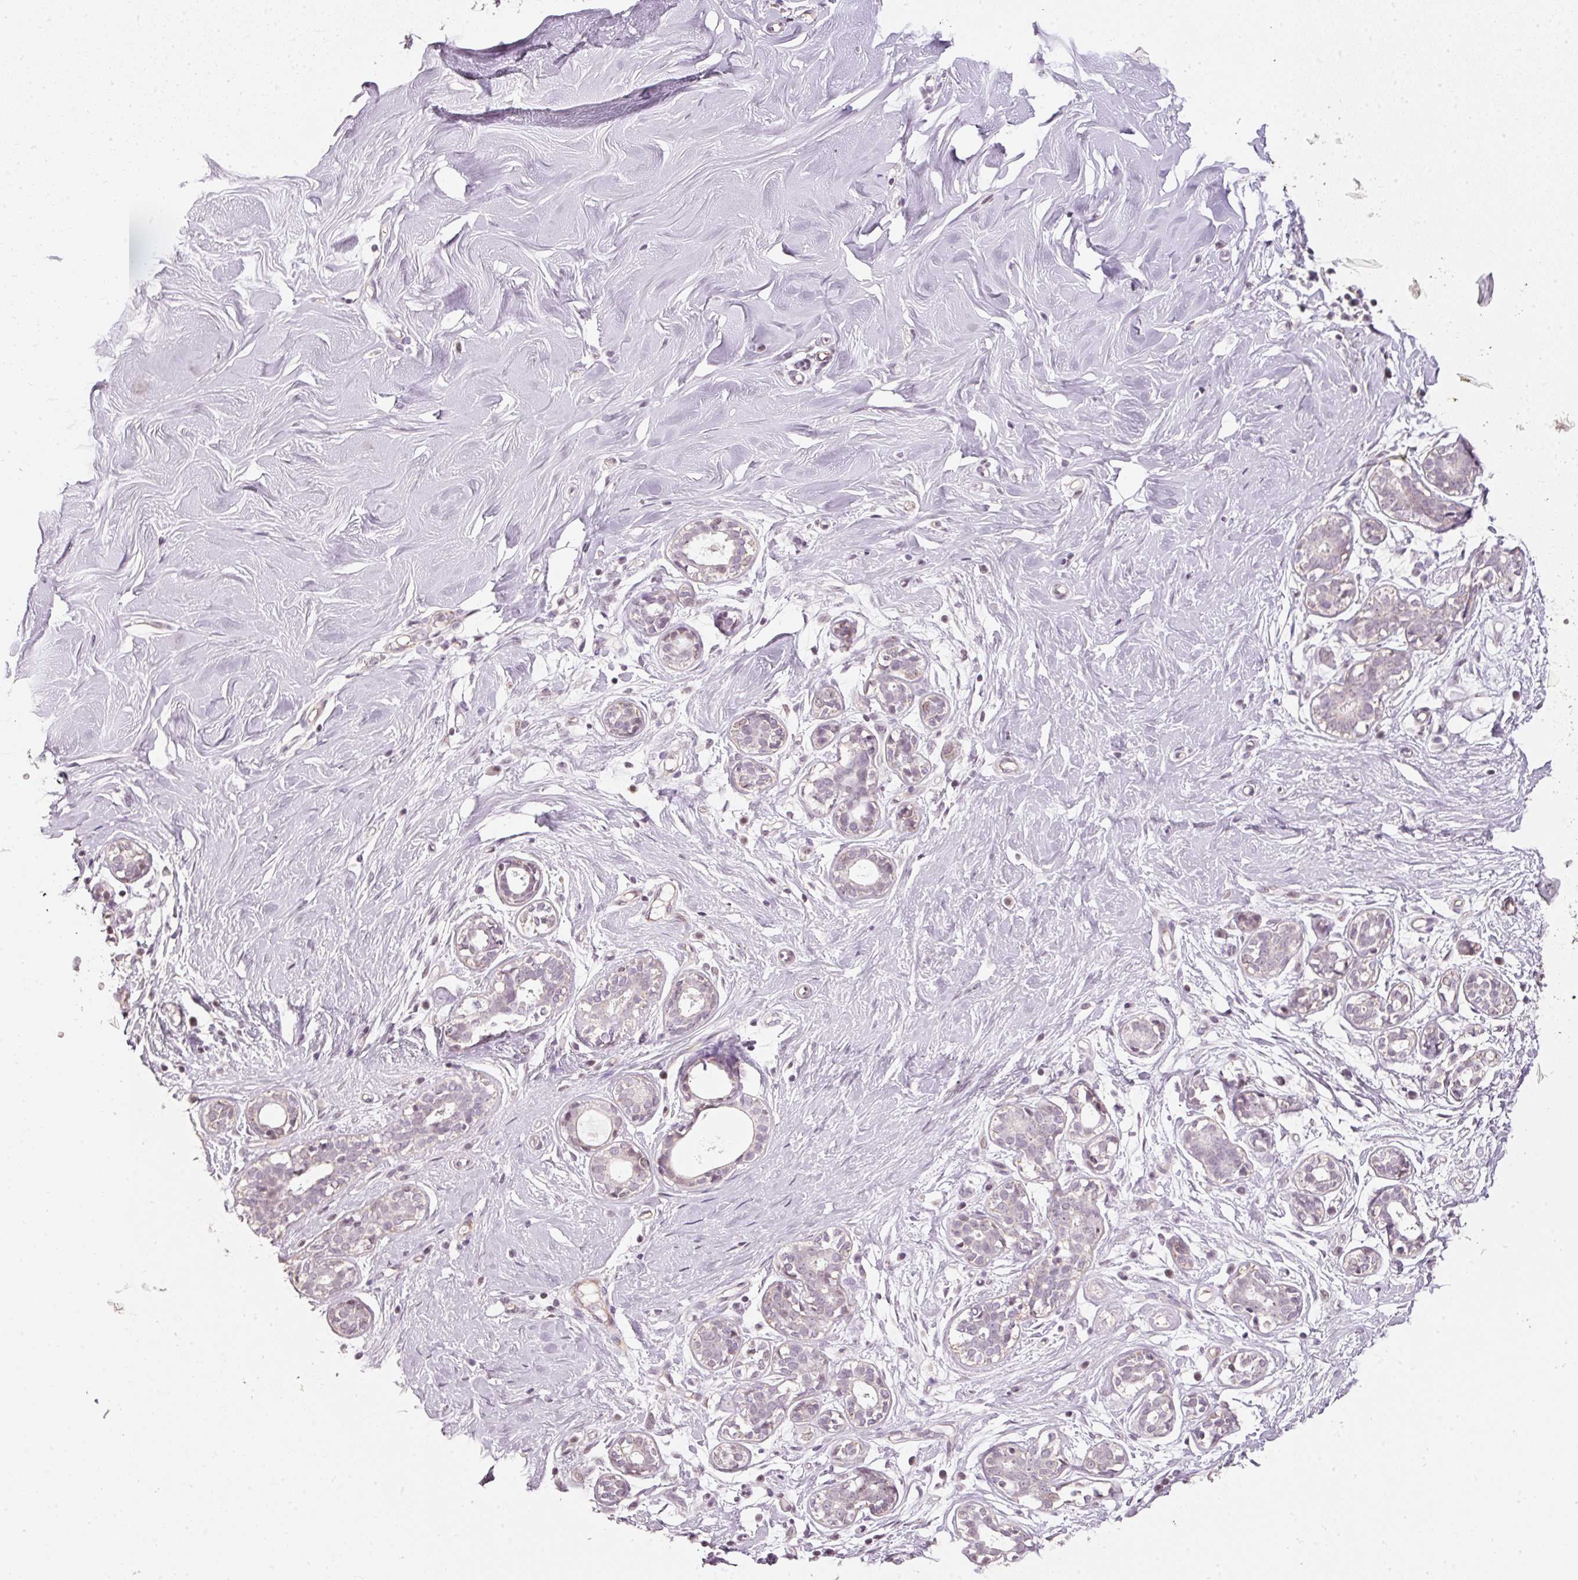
{"staining": {"intensity": "negative", "quantity": "none", "location": "none"}, "tissue": "breast", "cell_type": "Adipocytes", "image_type": "normal", "snomed": [{"axis": "morphology", "description": "Normal tissue, NOS"}, {"axis": "topography", "description": "Breast"}], "caption": "The photomicrograph demonstrates no staining of adipocytes in unremarkable breast.", "gene": "NRDE2", "patient": {"sex": "female", "age": 27}}